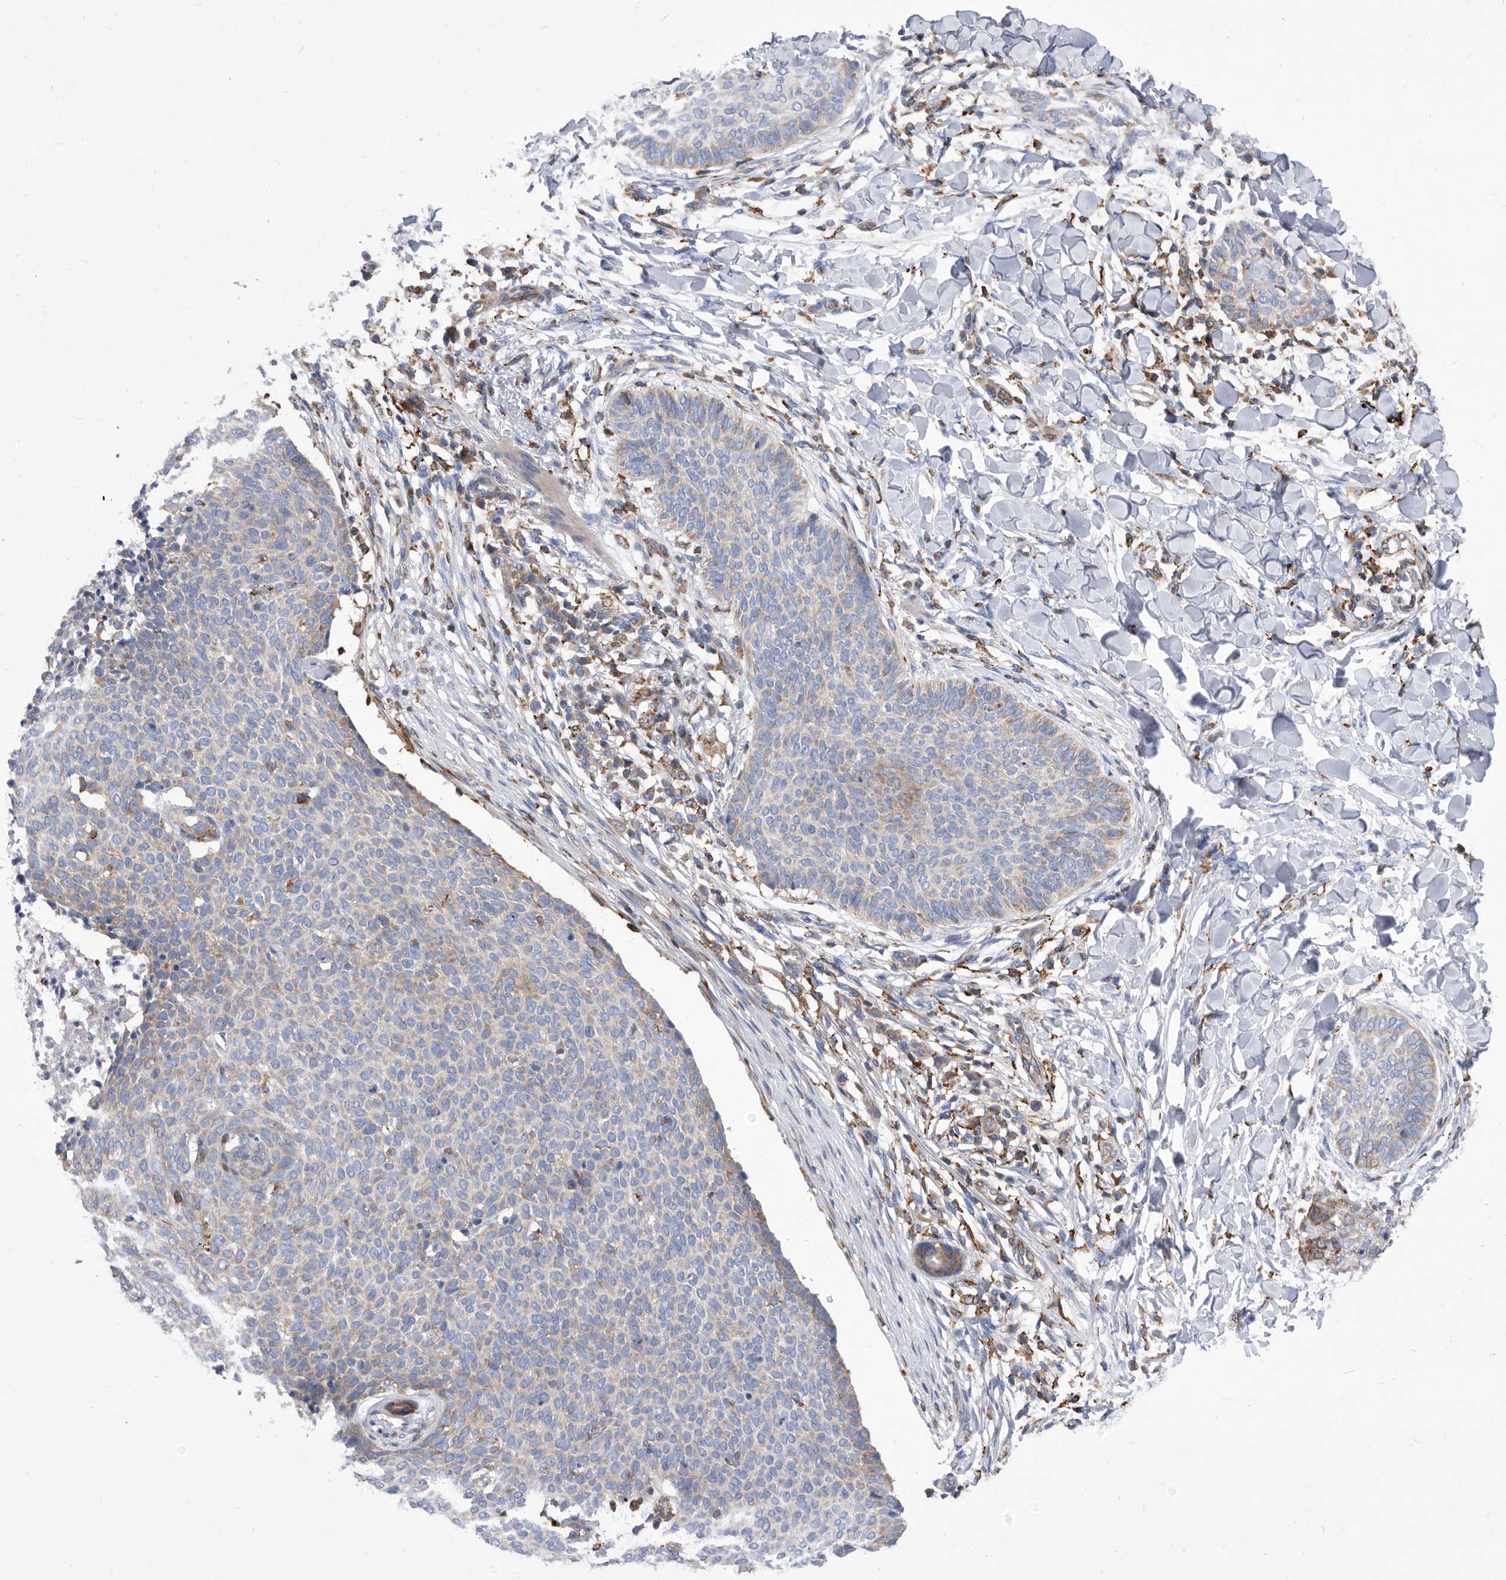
{"staining": {"intensity": "negative", "quantity": "none", "location": "none"}, "tissue": "skin cancer", "cell_type": "Tumor cells", "image_type": "cancer", "snomed": [{"axis": "morphology", "description": "Normal tissue, NOS"}, {"axis": "morphology", "description": "Basal cell carcinoma"}, {"axis": "topography", "description": "Skin"}], "caption": "High magnification brightfield microscopy of skin cancer (basal cell carcinoma) stained with DAB (3,3'-diaminobenzidine) (brown) and counterstained with hematoxylin (blue): tumor cells show no significant staining.", "gene": "SMG7", "patient": {"sex": "male", "age": 50}}